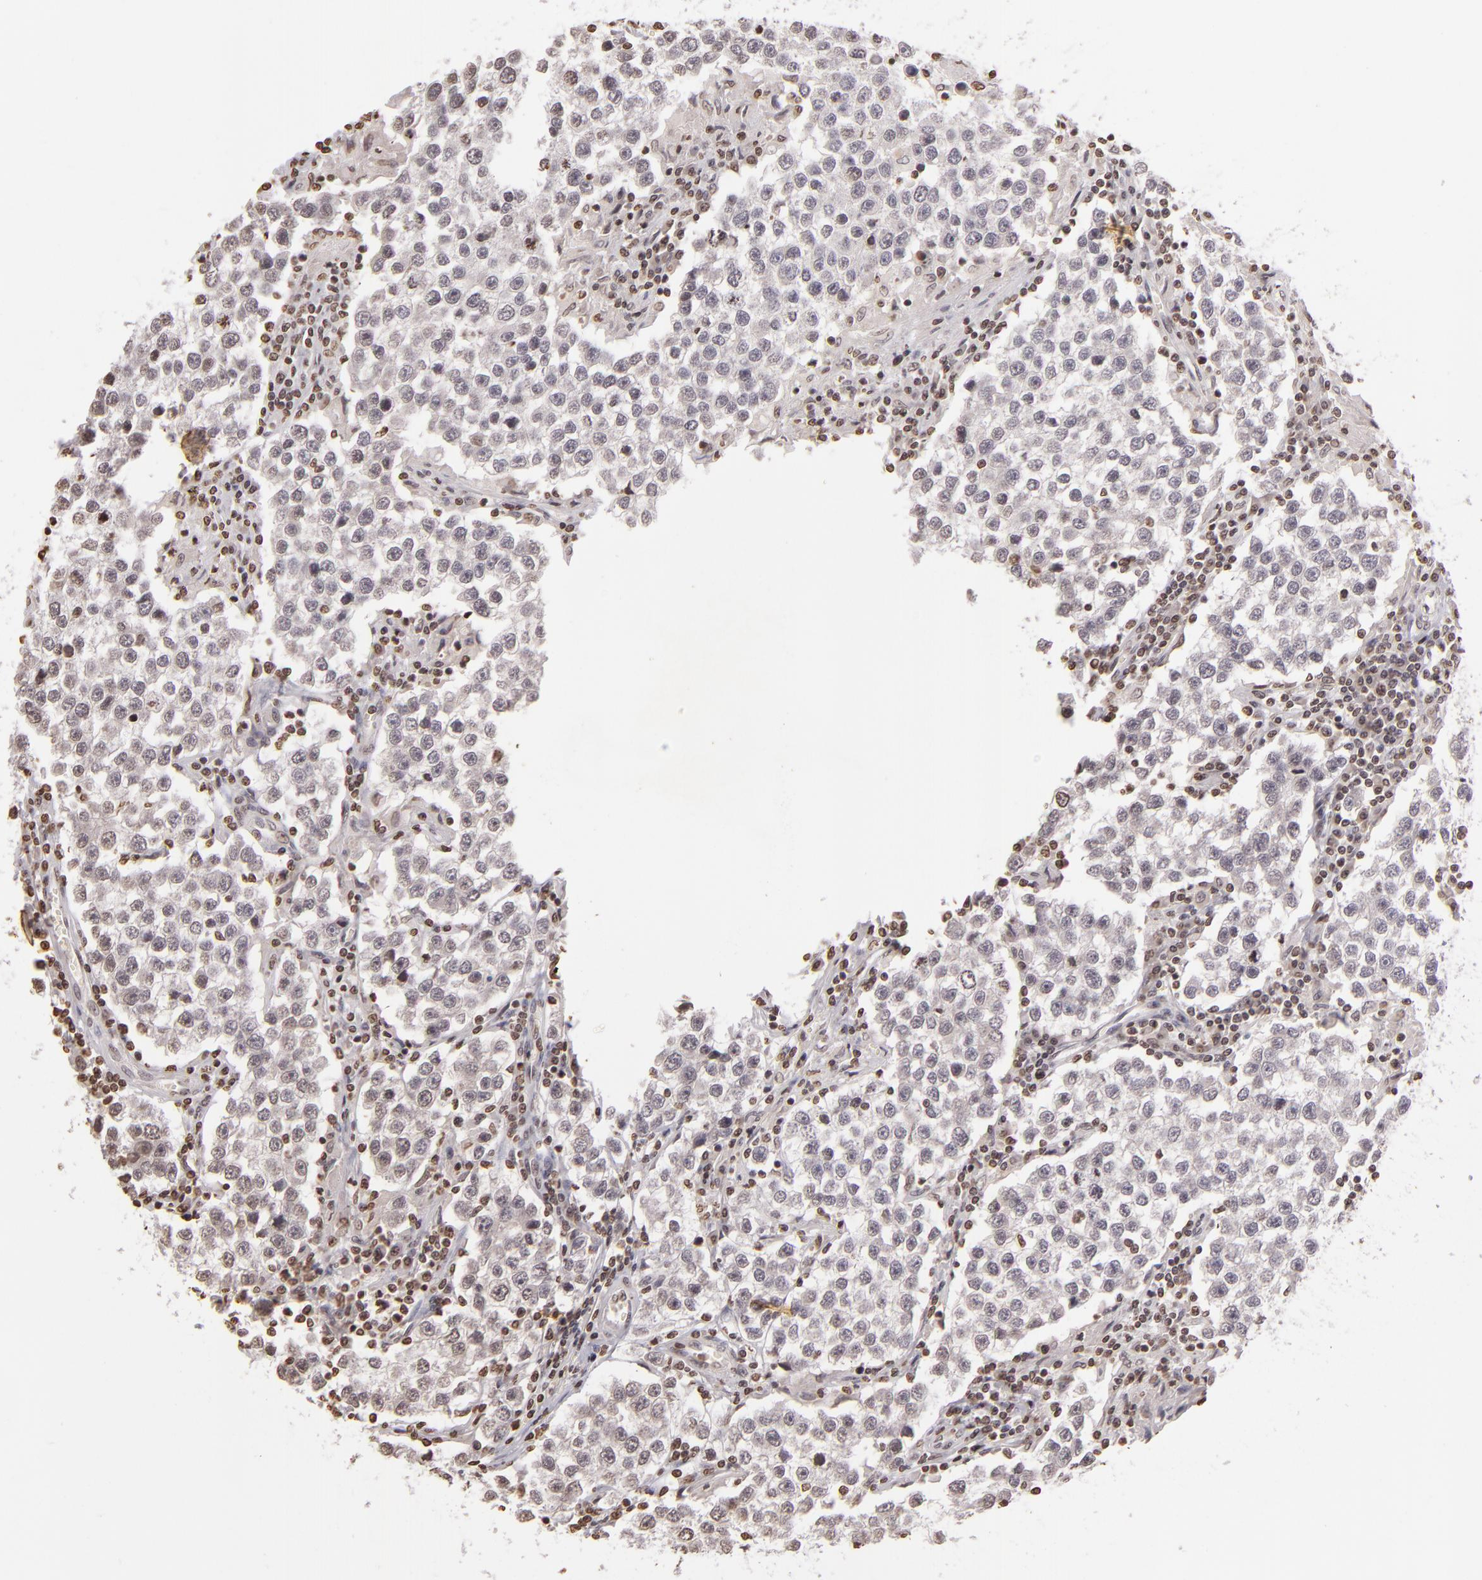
{"staining": {"intensity": "negative", "quantity": "none", "location": "none"}, "tissue": "testis cancer", "cell_type": "Tumor cells", "image_type": "cancer", "snomed": [{"axis": "morphology", "description": "Seminoma, NOS"}, {"axis": "topography", "description": "Testis"}], "caption": "Human testis cancer stained for a protein using immunohistochemistry demonstrates no staining in tumor cells.", "gene": "THRB", "patient": {"sex": "male", "age": 36}}